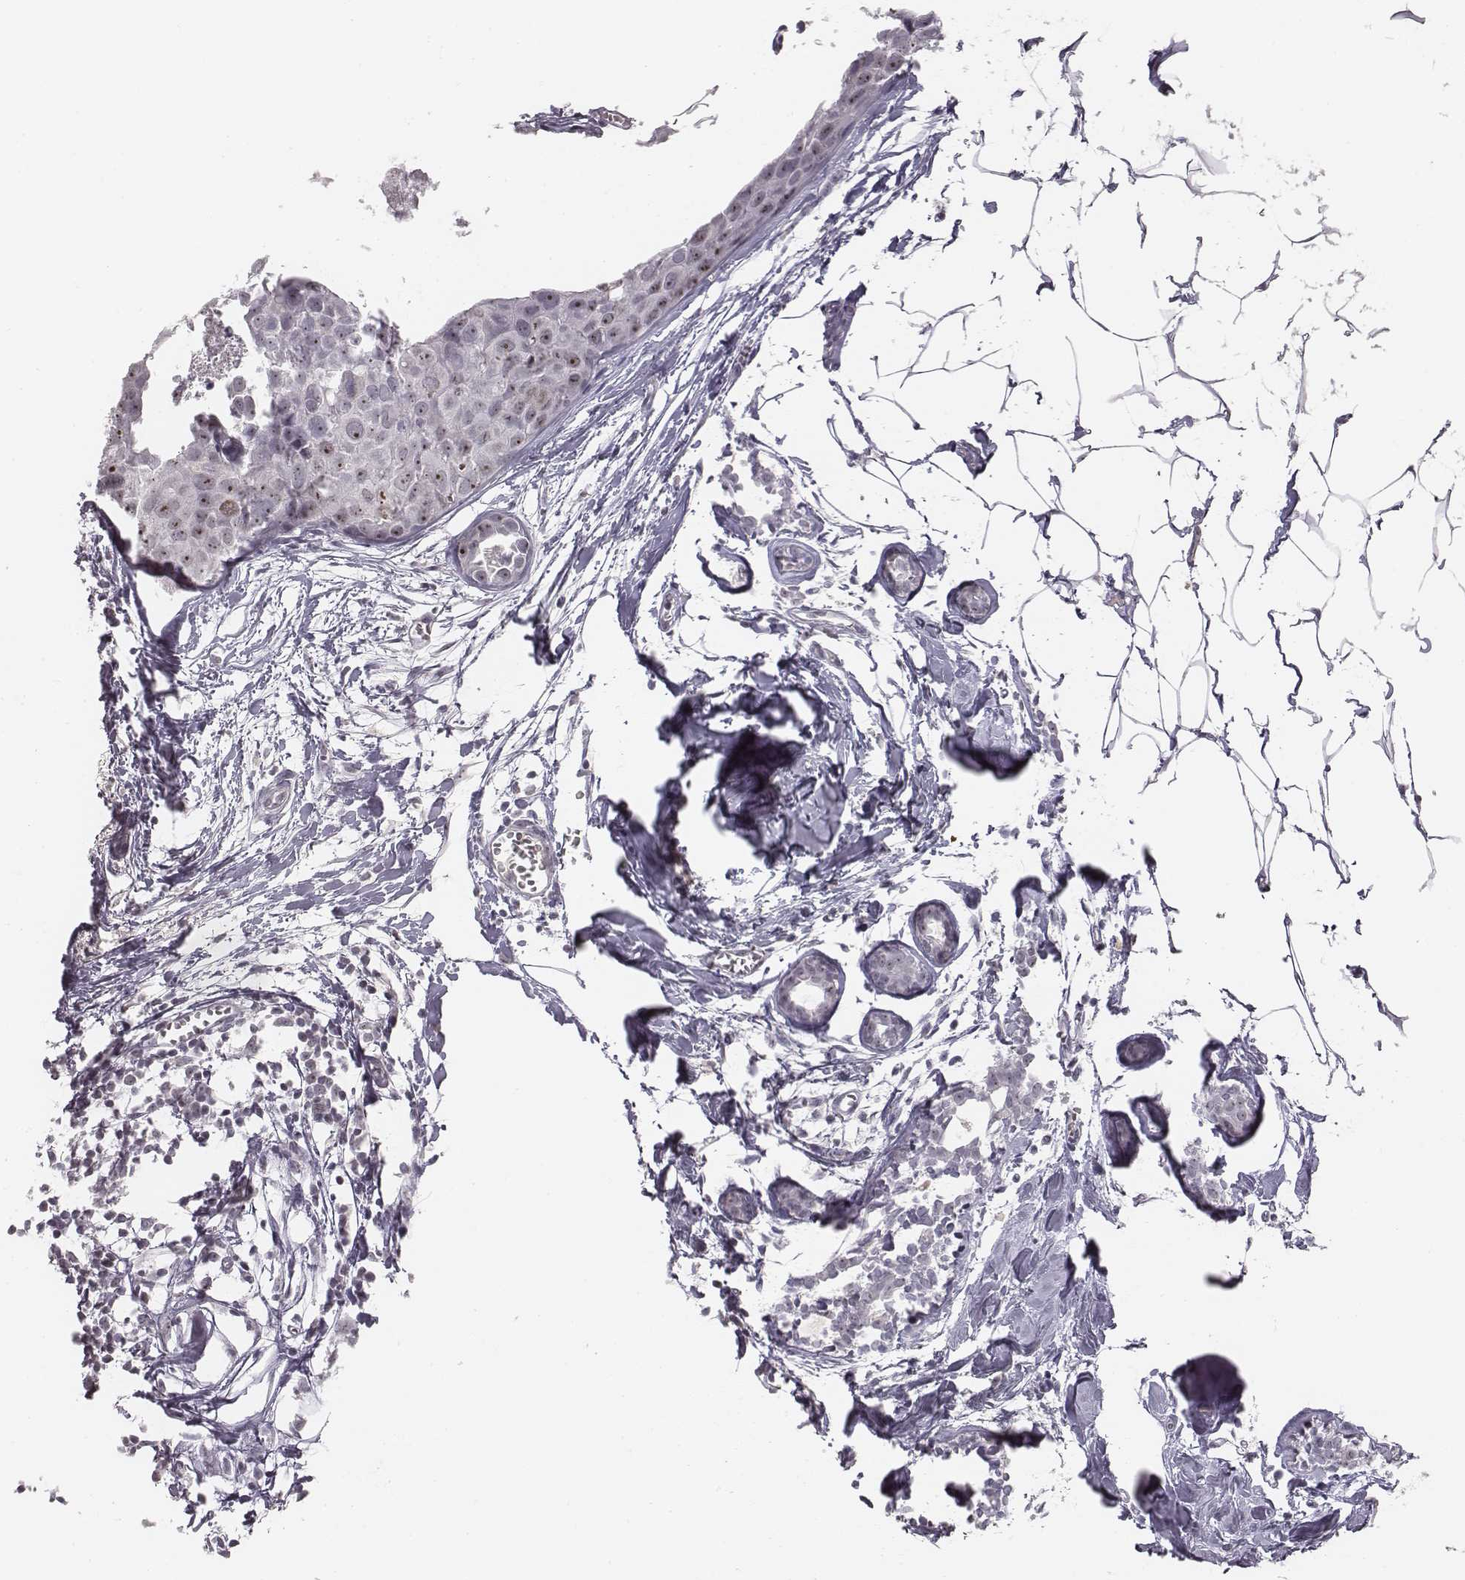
{"staining": {"intensity": "strong", "quantity": "25%-75%", "location": "nuclear"}, "tissue": "breast cancer", "cell_type": "Tumor cells", "image_type": "cancer", "snomed": [{"axis": "morphology", "description": "Duct carcinoma"}, {"axis": "topography", "description": "Breast"}], "caption": "Immunohistochemistry photomicrograph of neoplastic tissue: human infiltrating ductal carcinoma (breast) stained using immunohistochemistry displays high levels of strong protein expression localized specifically in the nuclear of tumor cells, appearing as a nuclear brown color.", "gene": "NIFK", "patient": {"sex": "female", "age": 38}}